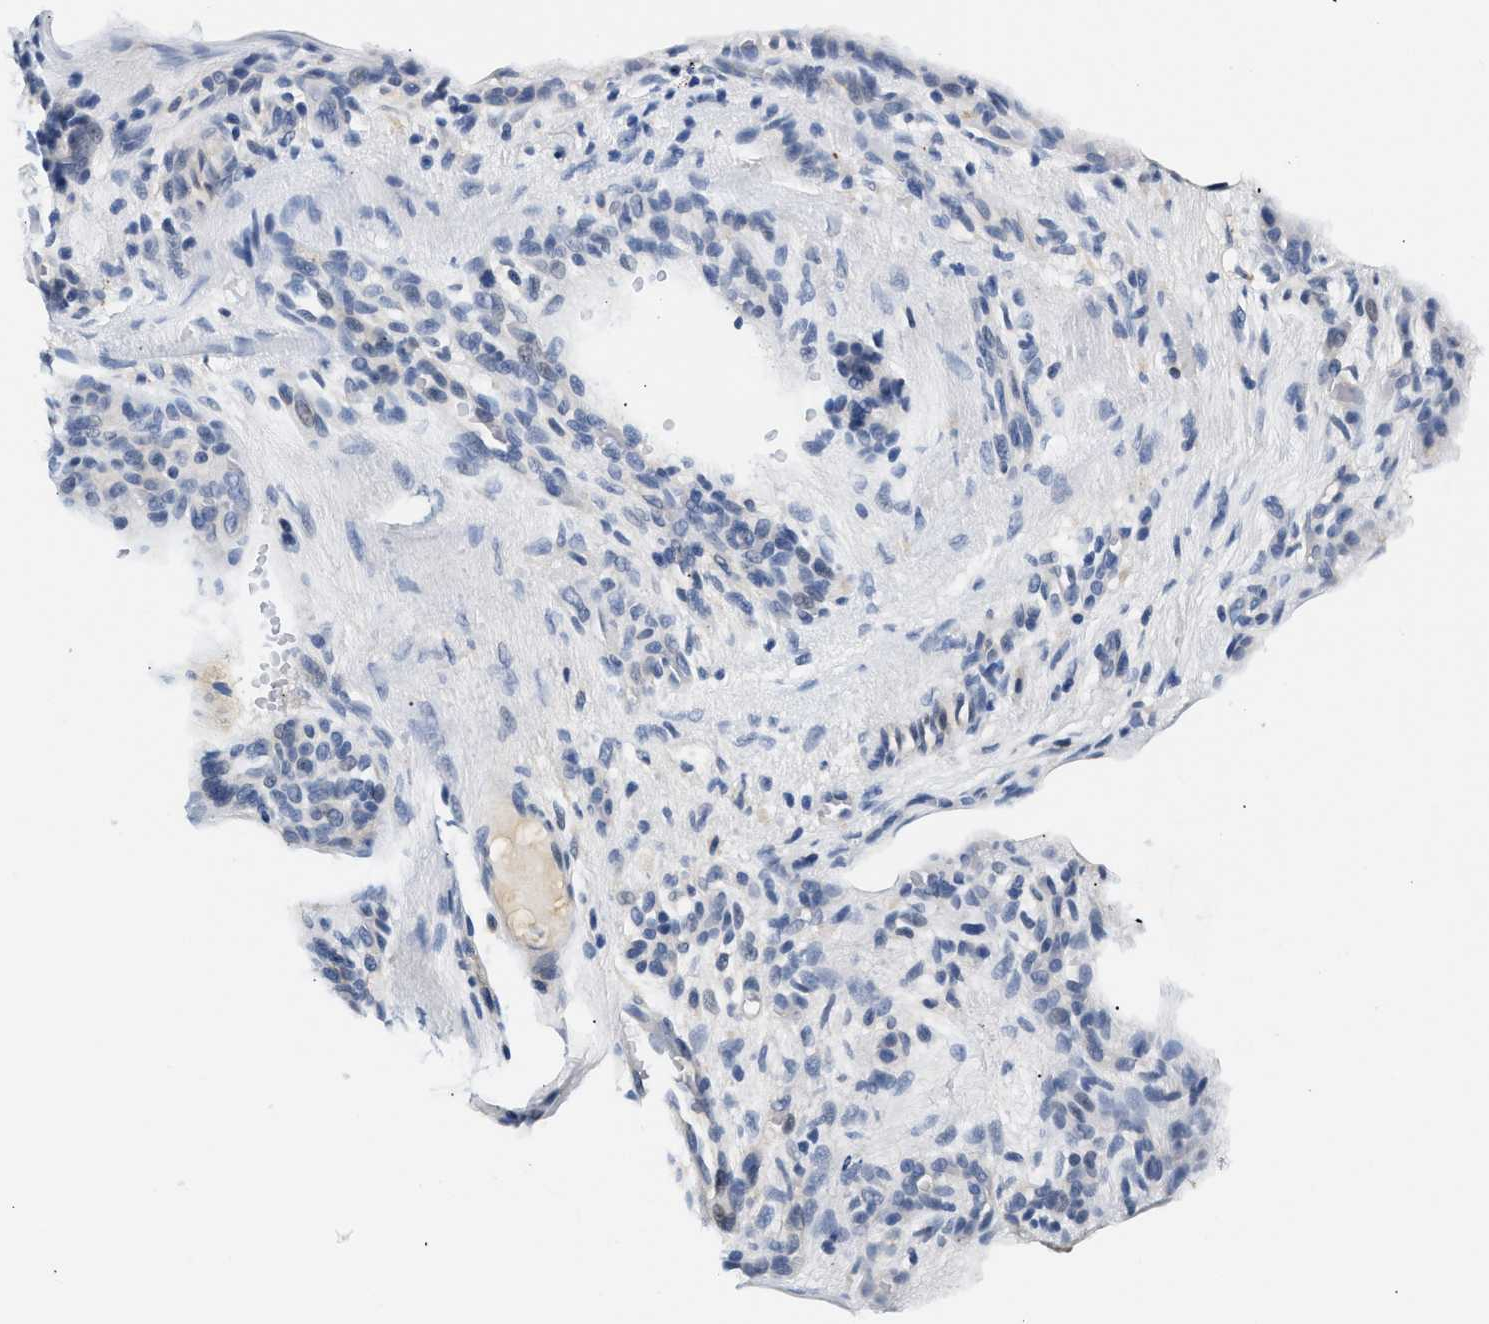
{"staining": {"intensity": "negative", "quantity": "none", "location": "none"}, "tissue": "skin cancer", "cell_type": "Tumor cells", "image_type": "cancer", "snomed": [{"axis": "morphology", "description": "Basal cell carcinoma"}, {"axis": "topography", "description": "Skin"}], "caption": "Histopathology image shows no protein staining in tumor cells of skin cancer tissue. Nuclei are stained in blue.", "gene": "MED22", "patient": {"sex": "male", "age": 61}}